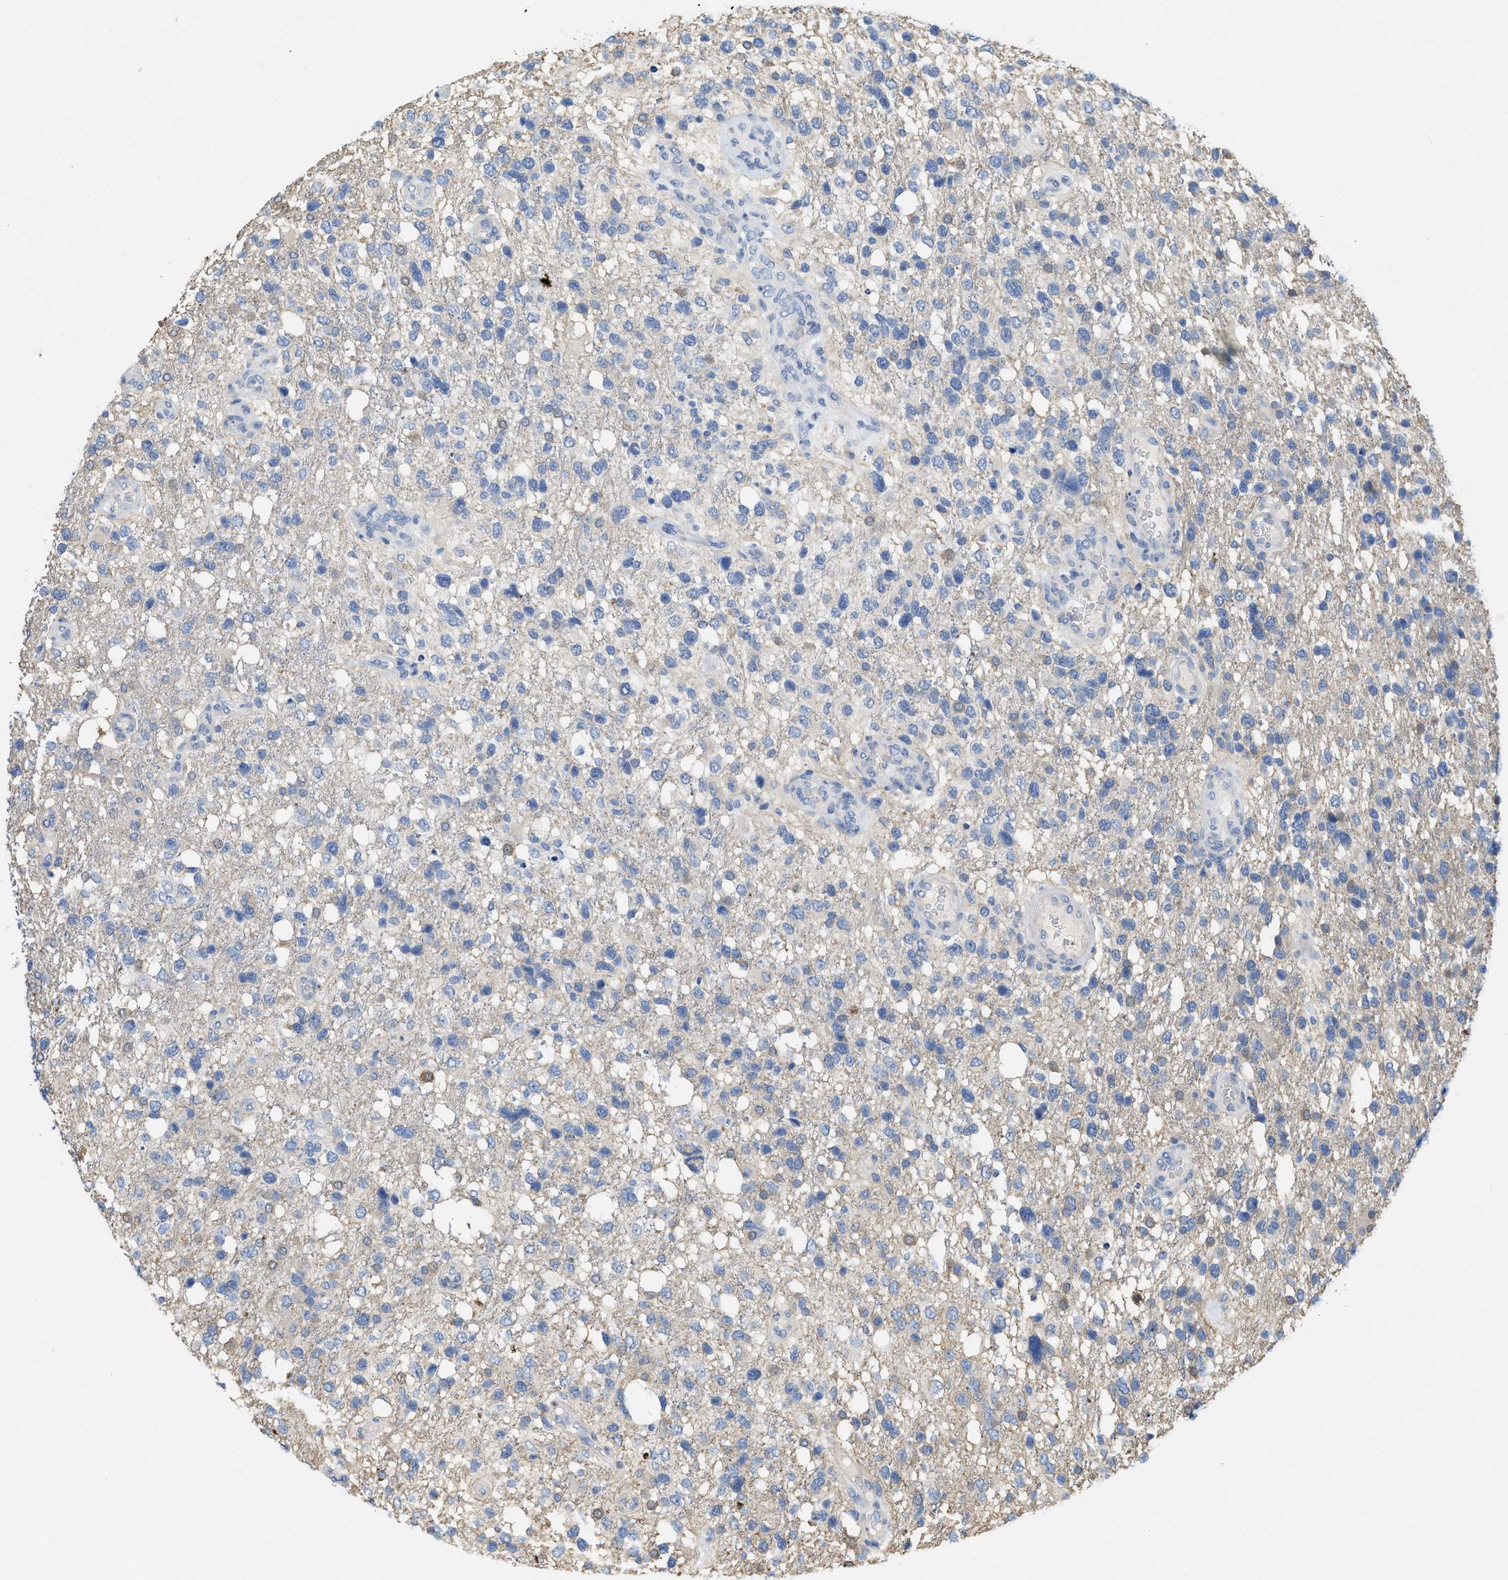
{"staining": {"intensity": "negative", "quantity": "none", "location": "none"}, "tissue": "glioma", "cell_type": "Tumor cells", "image_type": "cancer", "snomed": [{"axis": "morphology", "description": "Glioma, malignant, High grade"}, {"axis": "topography", "description": "Brain"}], "caption": "IHC histopathology image of human malignant glioma (high-grade) stained for a protein (brown), which demonstrates no positivity in tumor cells. Nuclei are stained in blue.", "gene": "CPA2", "patient": {"sex": "female", "age": 58}}